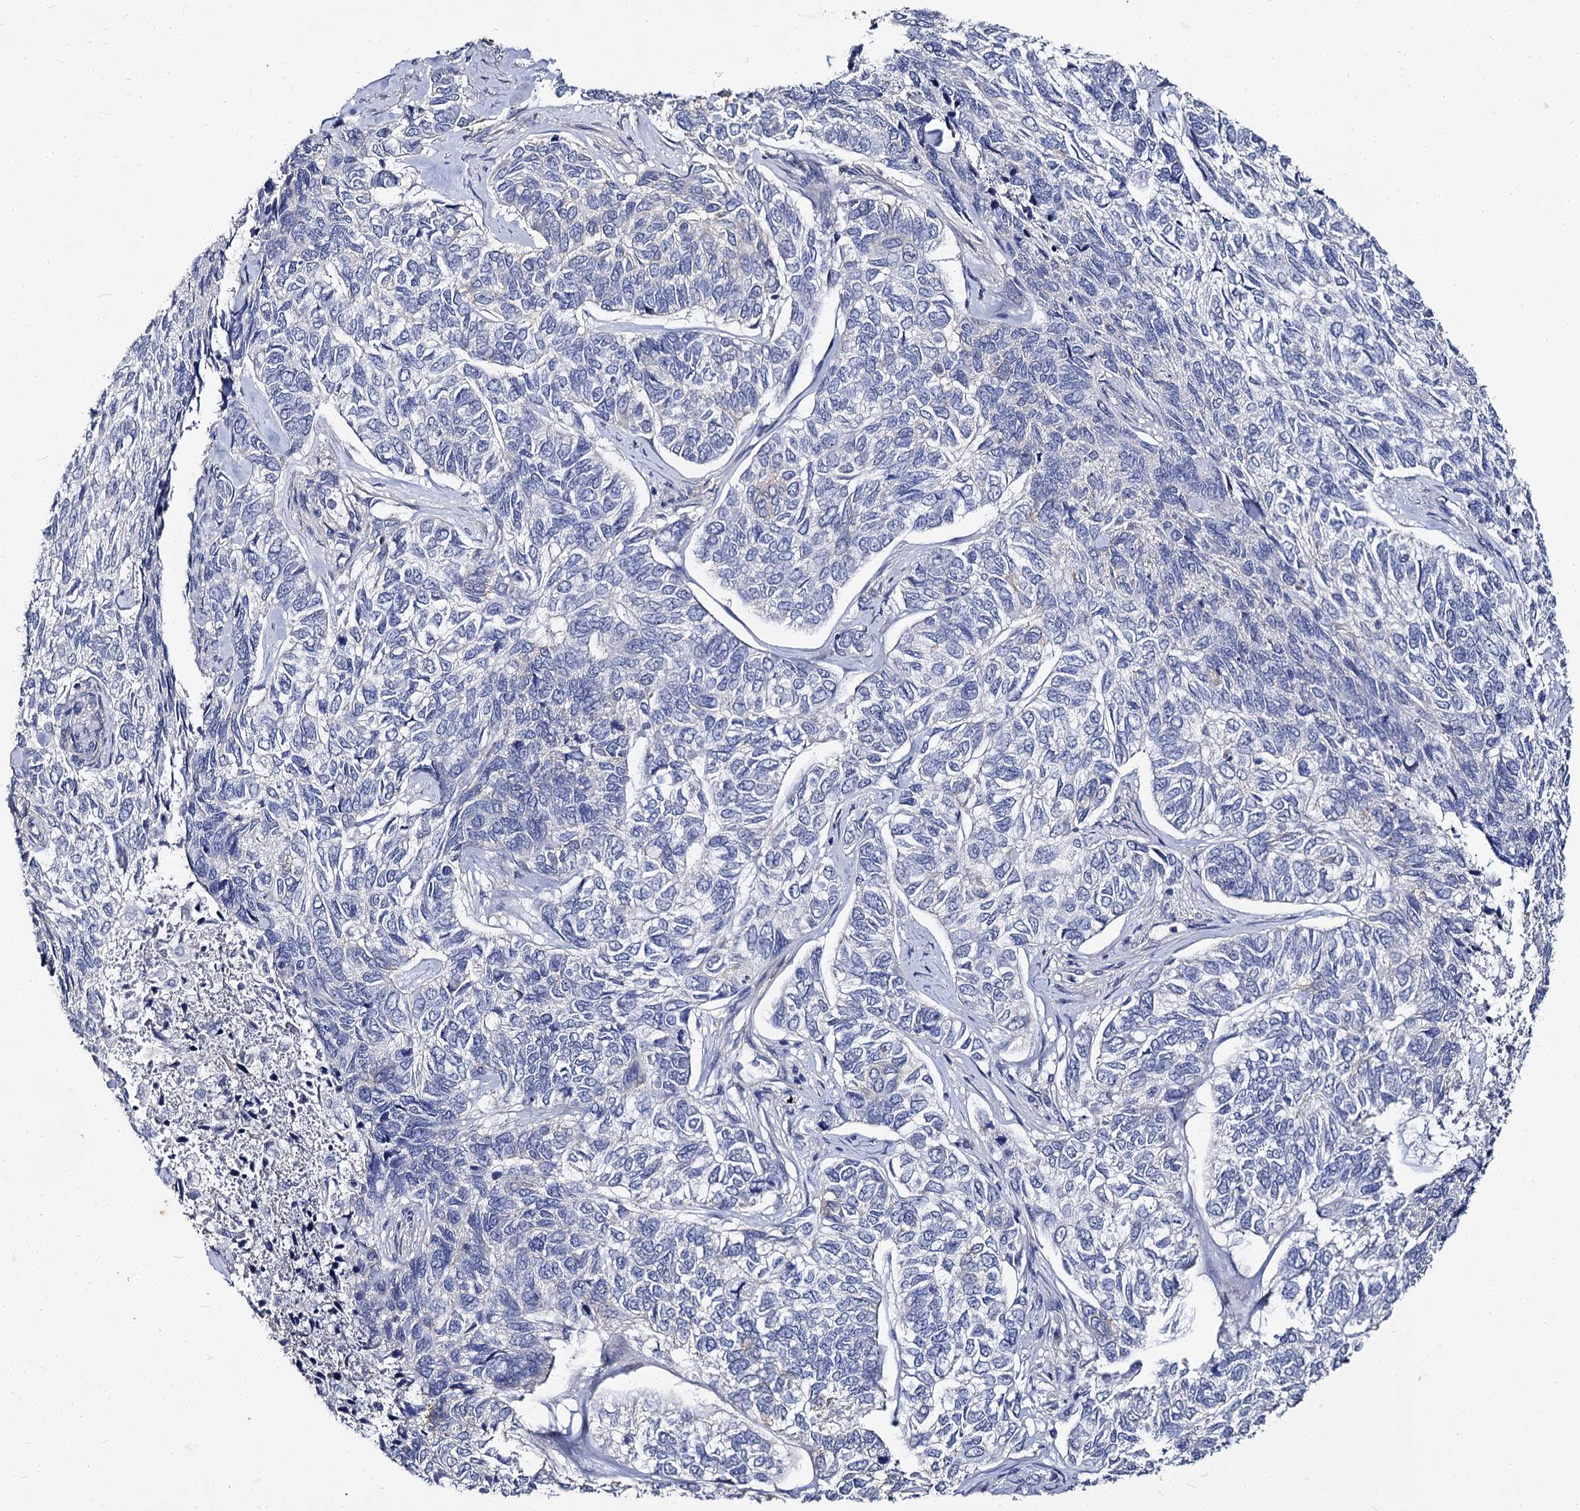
{"staining": {"intensity": "negative", "quantity": "none", "location": "none"}, "tissue": "skin cancer", "cell_type": "Tumor cells", "image_type": "cancer", "snomed": [{"axis": "morphology", "description": "Basal cell carcinoma"}, {"axis": "topography", "description": "Skin"}], "caption": "Immunohistochemical staining of skin basal cell carcinoma displays no significant positivity in tumor cells.", "gene": "CBFB", "patient": {"sex": "female", "age": 65}}